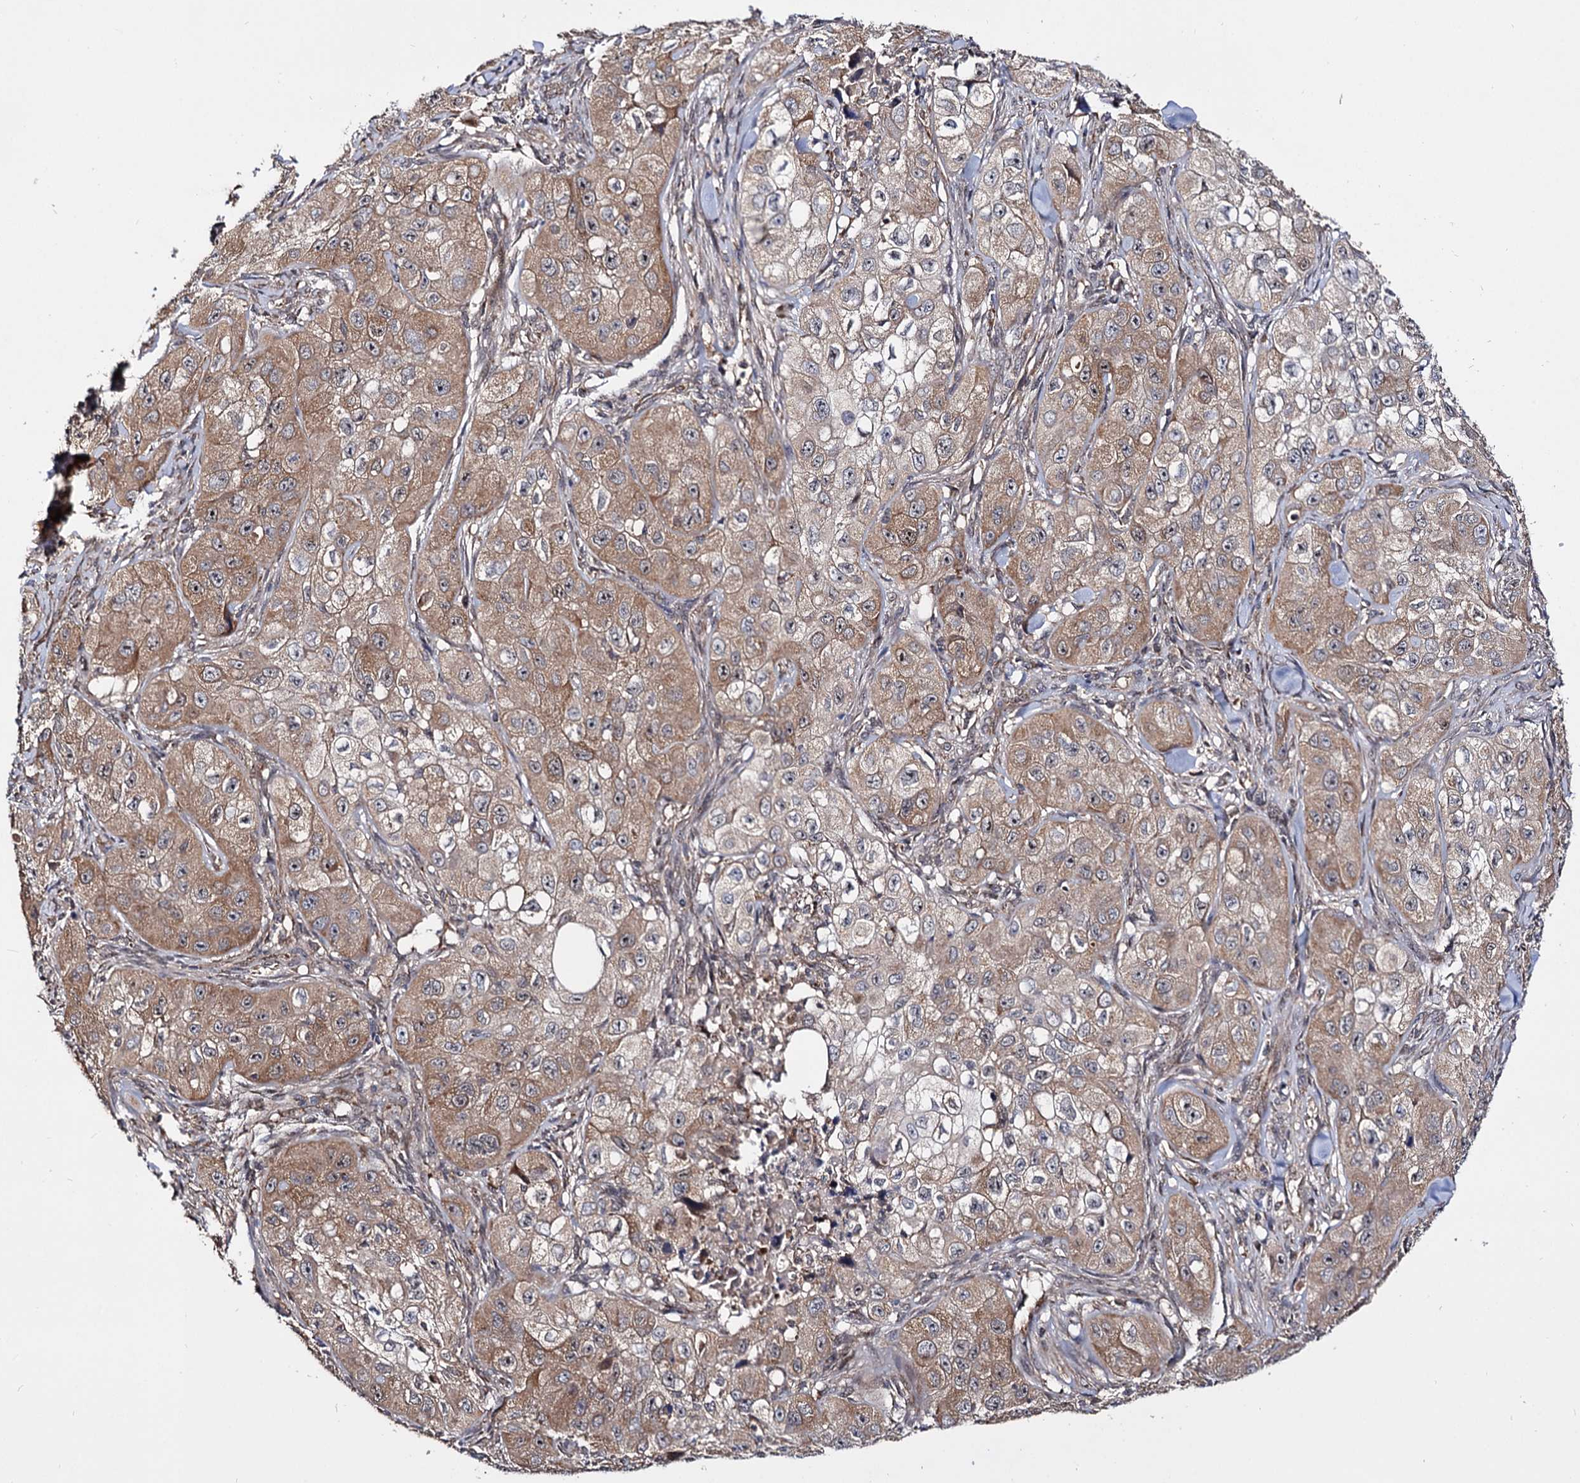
{"staining": {"intensity": "moderate", "quantity": ">75%", "location": "cytoplasmic/membranous"}, "tissue": "skin cancer", "cell_type": "Tumor cells", "image_type": "cancer", "snomed": [{"axis": "morphology", "description": "Squamous cell carcinoma, NOS"}, {"axis": "topography", "description": "Skin"}, {"axis": "topography", "description": "Subcutis"}], "caption": "This image exhibits IHC staining of human squamous cell carcinoma (skin), with medium moderate cytoplasmic/membranous positivity in approximately >75% of tumor cells.", "gene": "CEP76", "patient": {"sex": "male", "age": 73}}